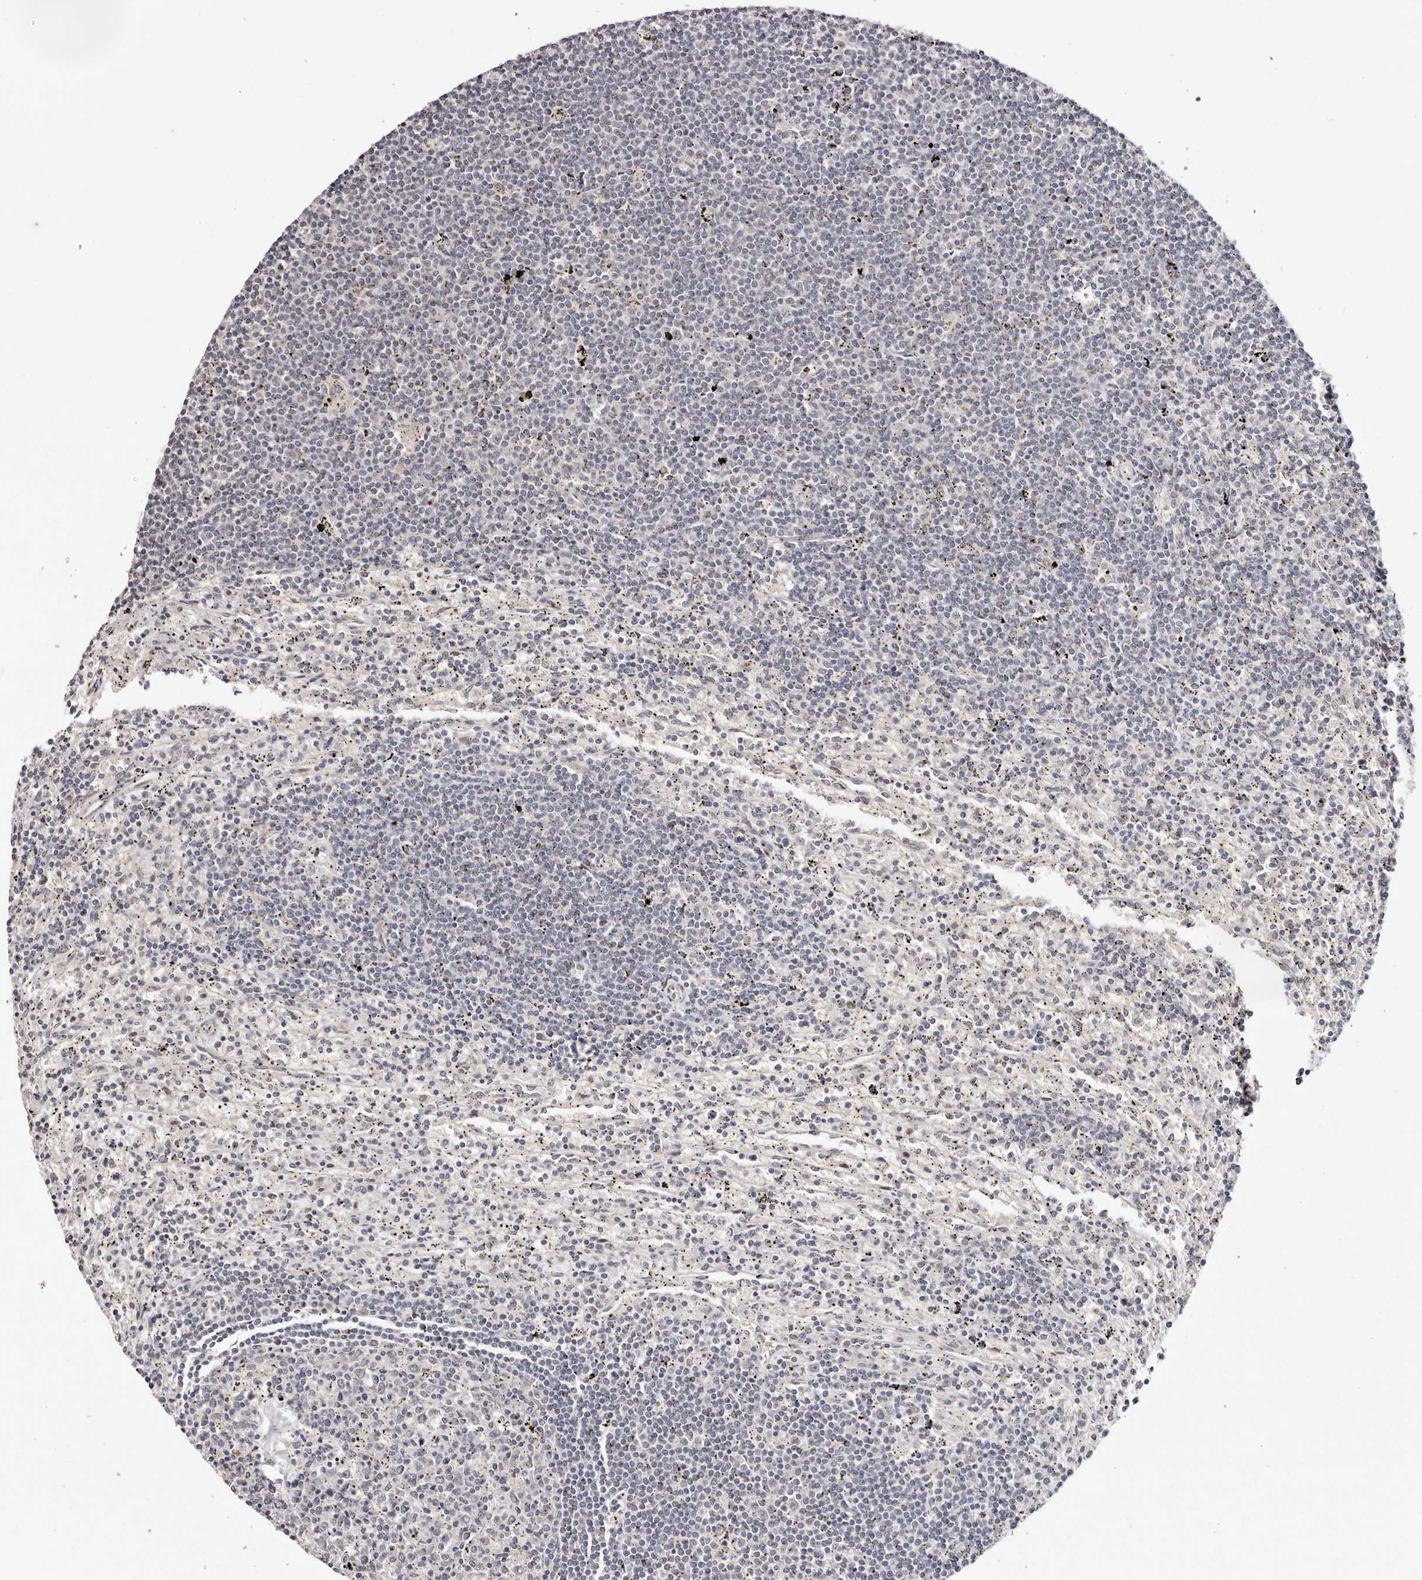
{"staining": {"intensity": "negative", "quantity": "none", "location": "none"}, "tissue": "lymphoma", "cell_type": "Tumor cells", "image_type": "cancer", "snomed": [{"axis": "morphology", "description": "Malignant lymphoma, non-Hodgkin's type, Low grade"}, {"axis": "topography", "description": "Spleen"}], "caption": "A micrograph of human low-grade malignant lymphoma, non-Hodgkin's type is negative for staining in tumor cells.", "gene": "TYW3", "patient": {"sex": "male", "age": 76}}